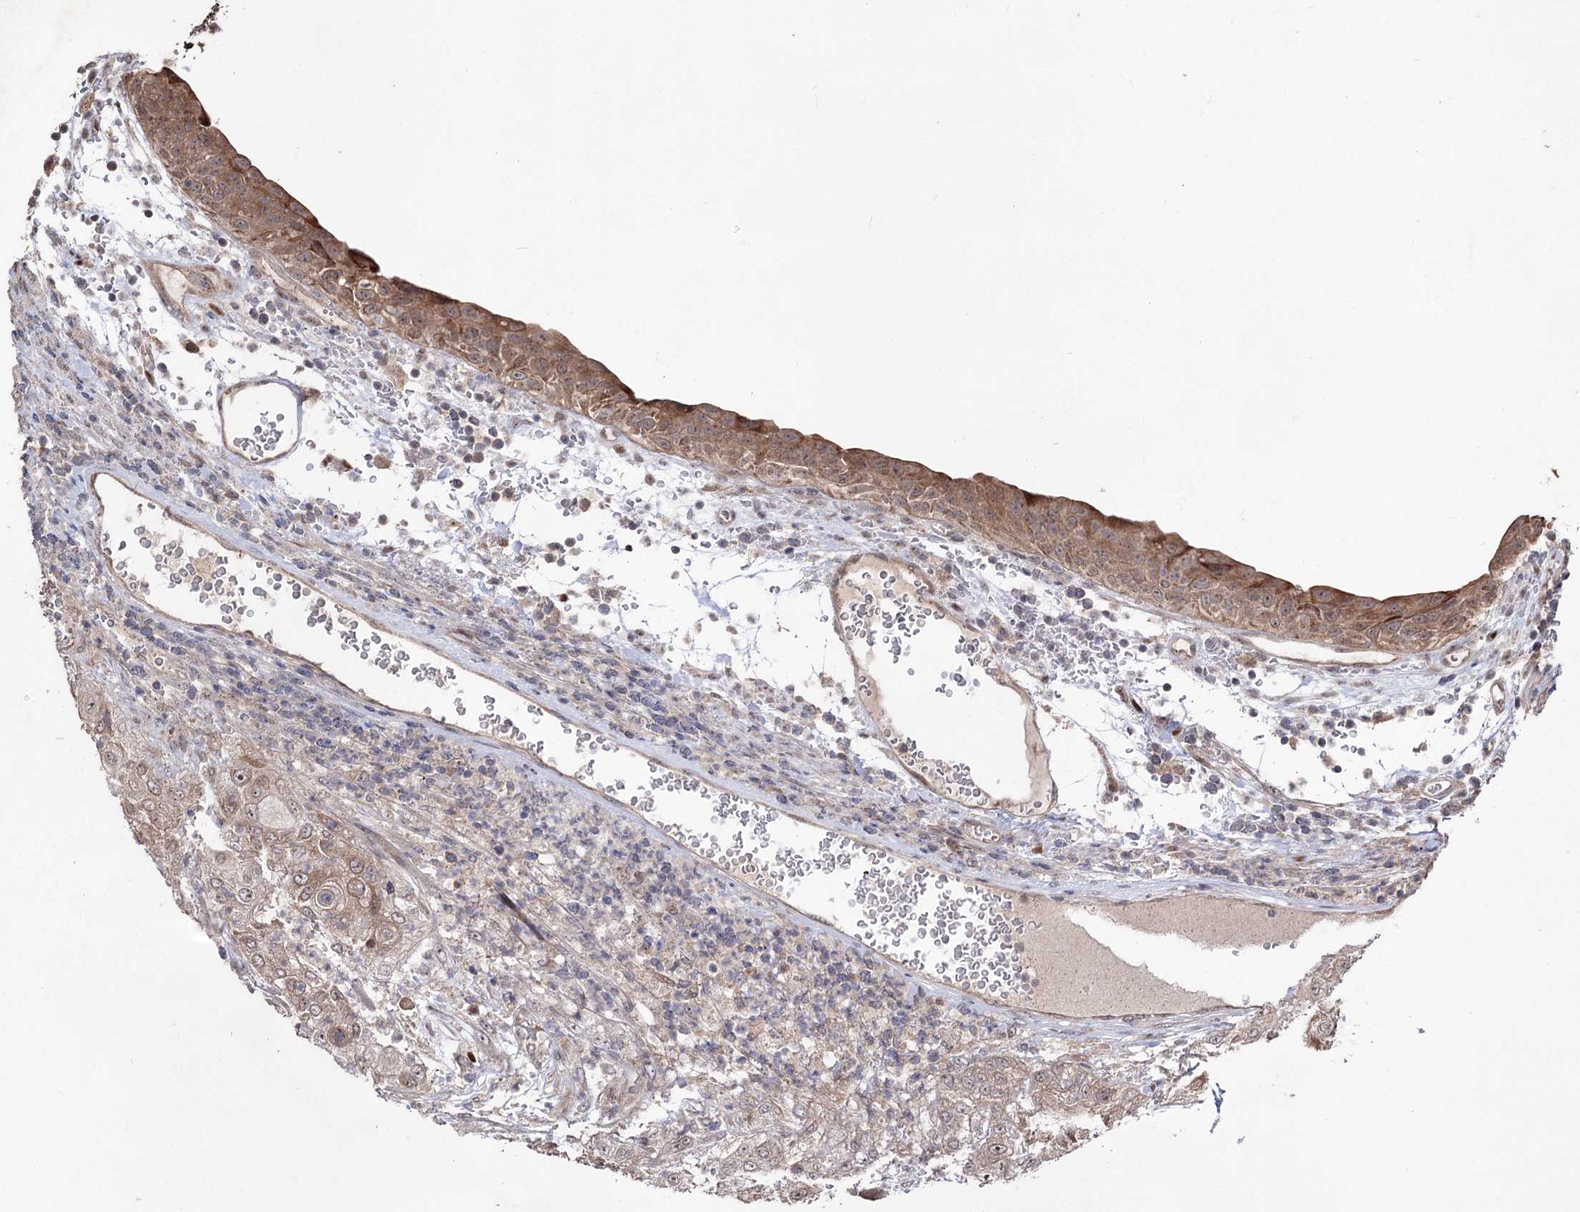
{"staining": {"intensity": "weak", "quantity": ">75%", "location": "cytoplasmic/membranous,nuclear"}, "tissue": "urothelial cancer", "cell_type": "Tumor cells", "image_type": "cancer", "snomed": [{"axis": "morphology", "description": "Urothelial carcinoma, High grade"}, {"axis": "topography", "description": "Urinary bladder"}], "caption": "Brown immunohistochemical staining in human urothelial cancer shows weak cytoplasmic/membranous and nuclear staining in approximately >75% of tumor cells.", "gene": "CPNE8", "patient": {"sex": "female", "age": 79}}